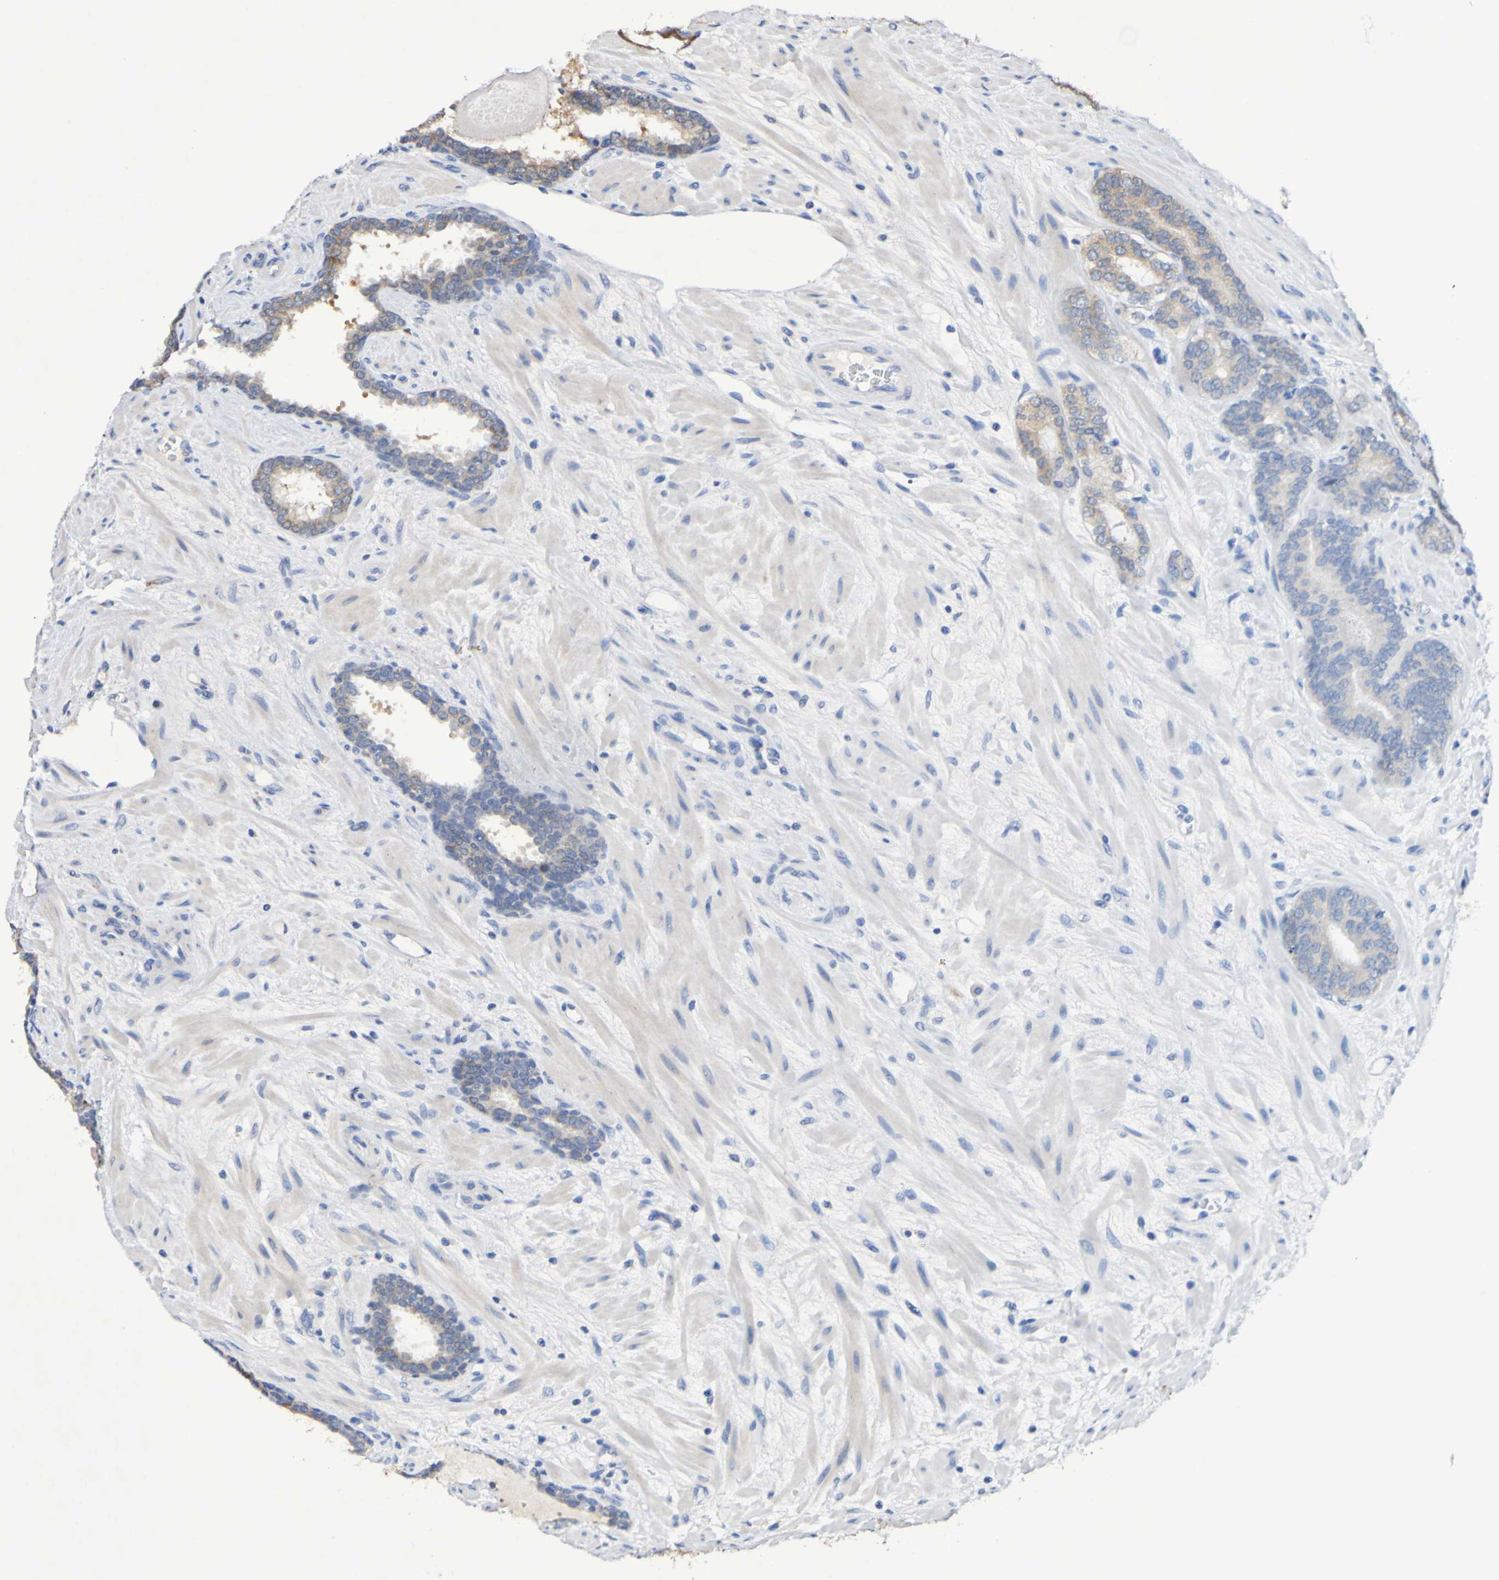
{"staining": {"intensity": "strong", "quantity": "<25%", "location": "cytoplasmic/membranous"}, "tissue": "prostate cancer", "cell_type": "Tumor cells", "image_type": "cancer", "snomed": [{"axis": "morphology", "description": "Adenocarcinoma, Low grade"}, {"axis": "topography", "description": "Prostate"}], "caption": "Brown immunohistochemical staining in human low-grade adenocarcinoma (prostate) exhibits strong cytoplasmic/membranous positivity in approximately <25% of tumor cells.", "gene": "PTP4A2", "patient": {"sex": "male", "age": 63}}